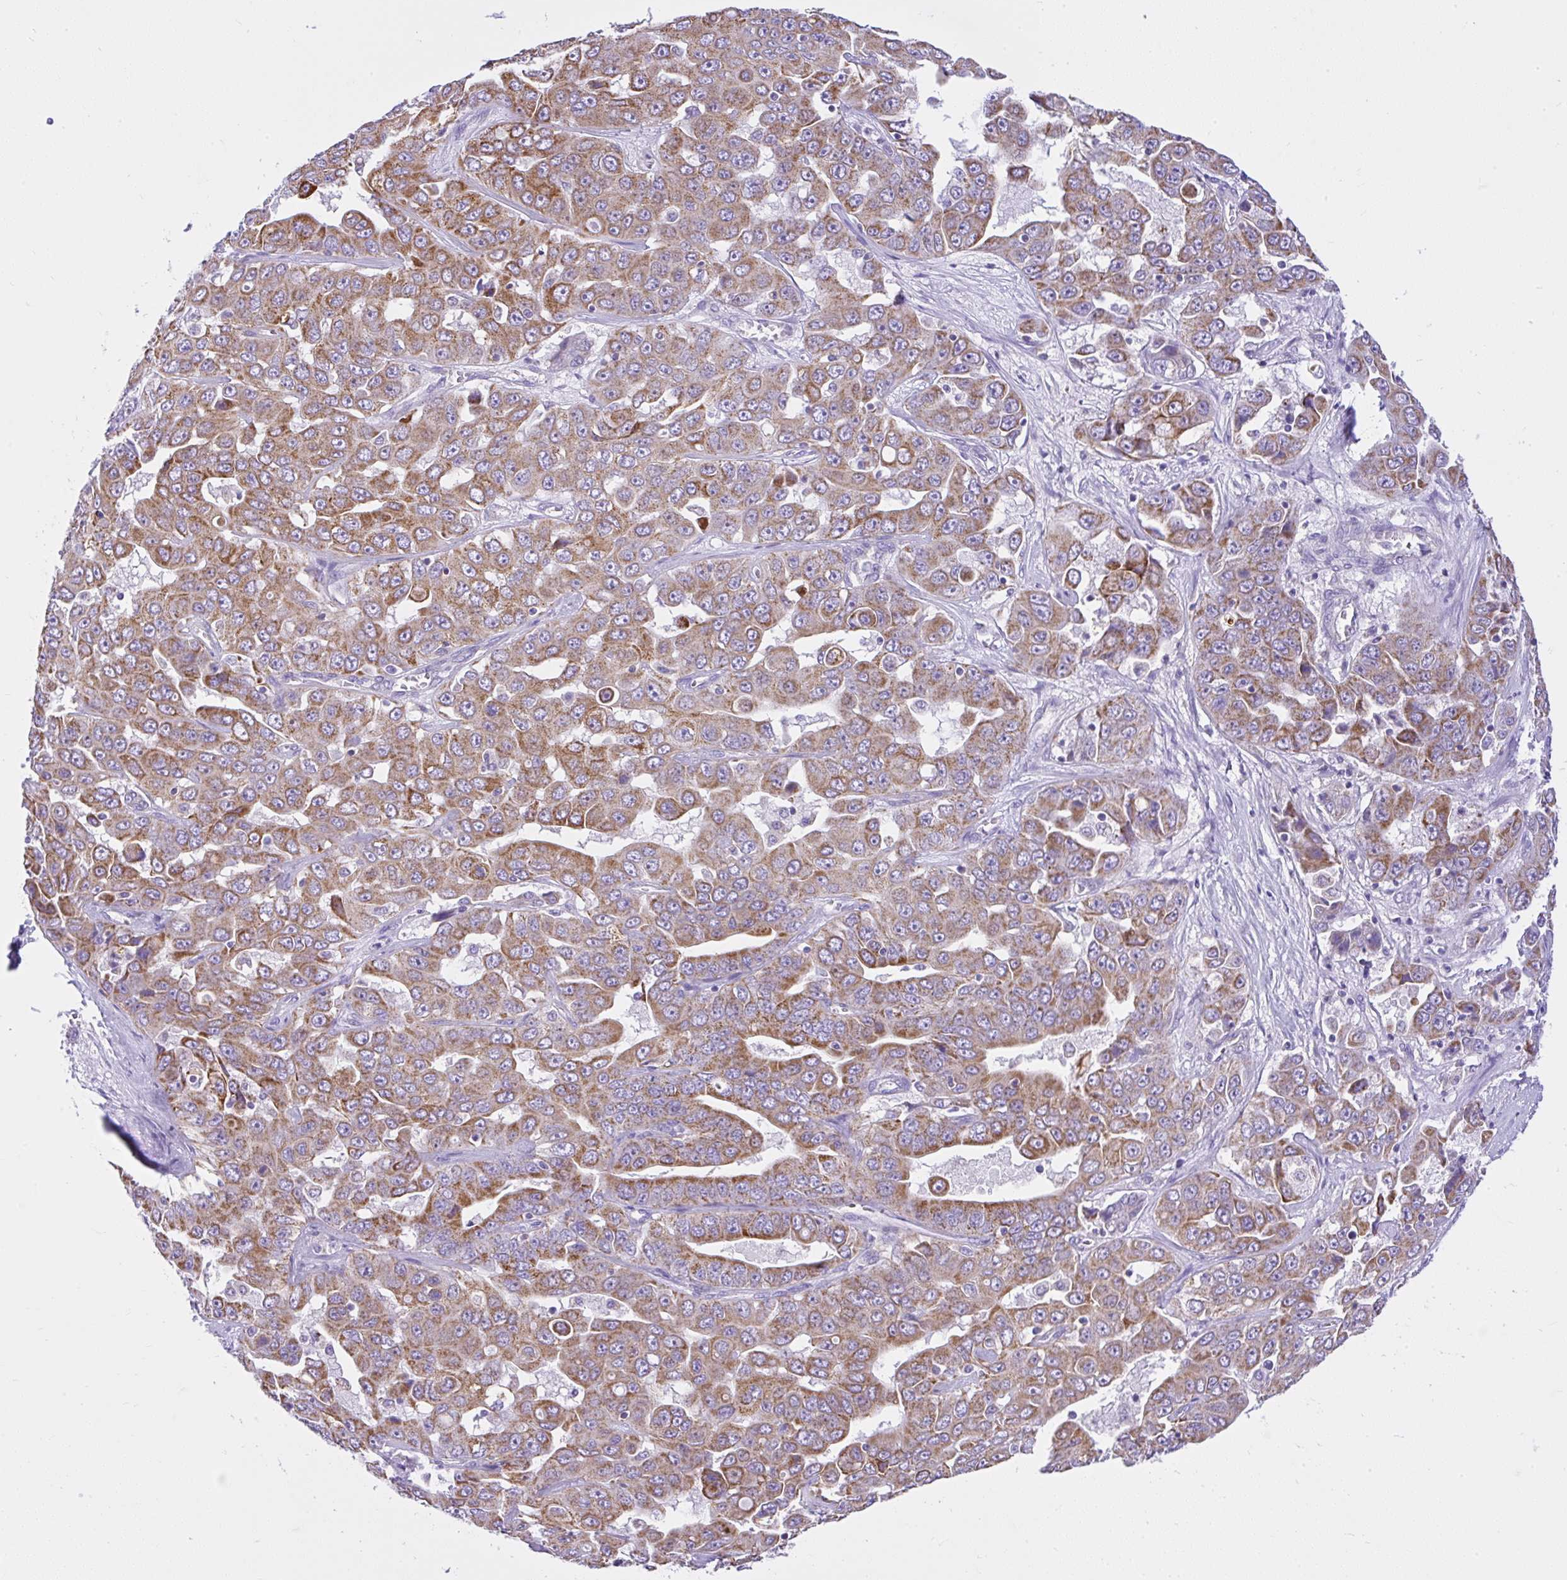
{"staining": {"intensity": "moderate", "quantity": ">75%", "location": "cytoplasmic/membranous"}, "tissue": "liver cancer", "cell_type": "Tumor cells", "image_type": "cancer", "snomed": [{"axis": "morphology", "description": "Cholangiocarcinoma"}, {"axis": "topography", "description": "Liver"}], "caption": "Human cholangiocarcinoma (liver) stained for a protein (brown) reveals moderate cytoplasmic/membranous positive positivity in about >75% of tumor cells.", "gene": "SLC13A1", "patient": {"sex": "female", "age": 52}}